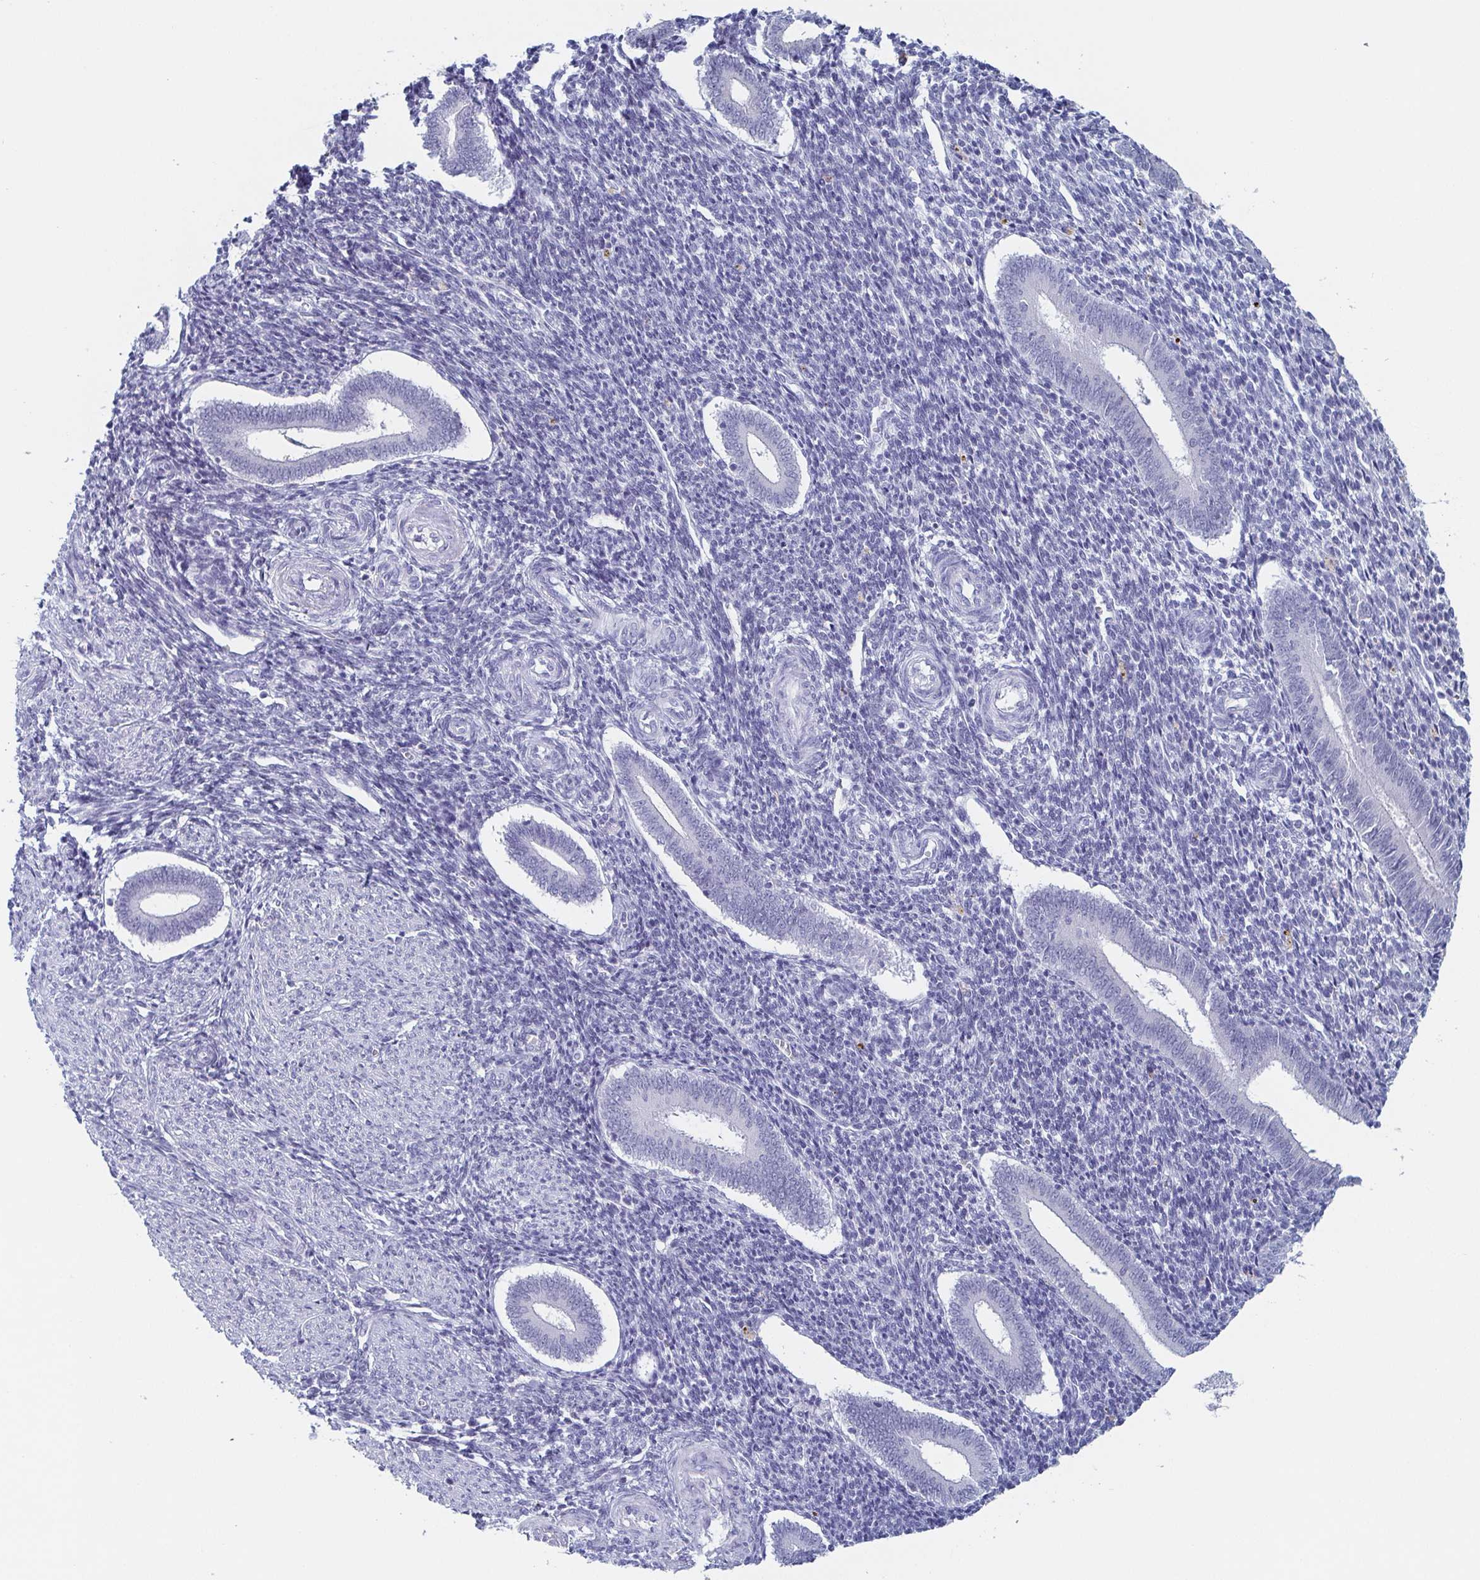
{"staining": {"intensity": "negative", "quantity": "none", "location": "none"}, "tissue": "endometrium", "cell_type": "Cells in endometrial stroma", "image_type": "normal", "snomed": [{"axis": "morphology", "description": "Normal tissue, NOS"}, {"axis": "topography", "description": "Endometrium"}], "caption": "Micrograph shows no significant protein staining in cells in endometrial stroma of normal endometrium.", "gene": "REG4", "patient": {"sex": "female", "age": 25}}